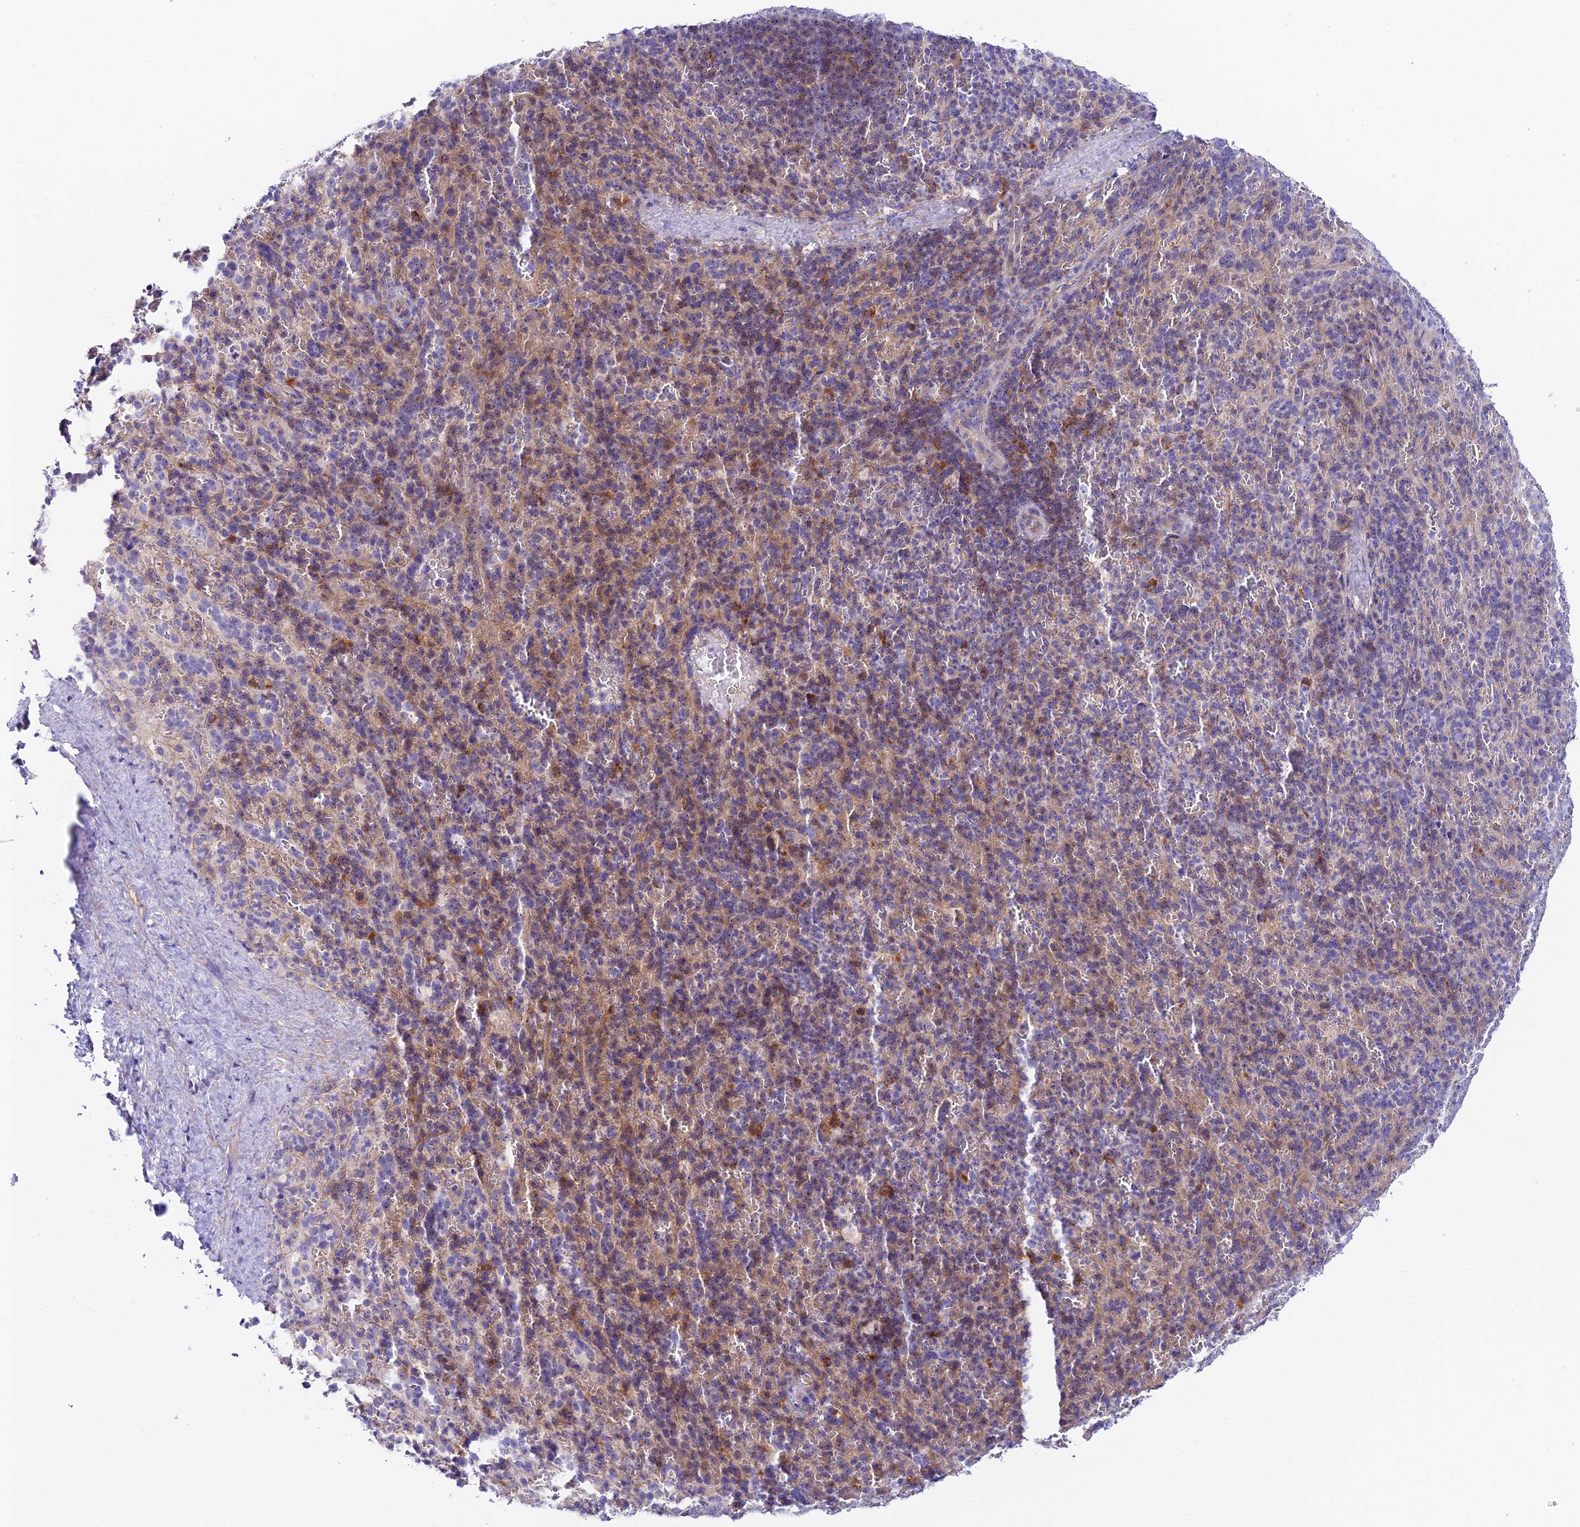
{"staining": {"intensity": "moderate", "quantity": "<25%", "location": "cytoplasmic/membranous"}, "tissue": "spleen", "cell_type": "Cells in red pulp", "image_type": "normal", "snomed": [{"axis": "morphology", "description": "Normal tissue, NOS"}, {"axis": "topography", "description": "Spleen"}], "caption": "Immunohistochemical staining of benign spleen exhibits low levels of moderate cytoplasmic/membranous staining in about <25% of cells in red pulp. (Brightfield microscopy of DAB IHC at high magnification).", "gene": "DUSP29", "patient": {"sex": "female", "age": 21}}